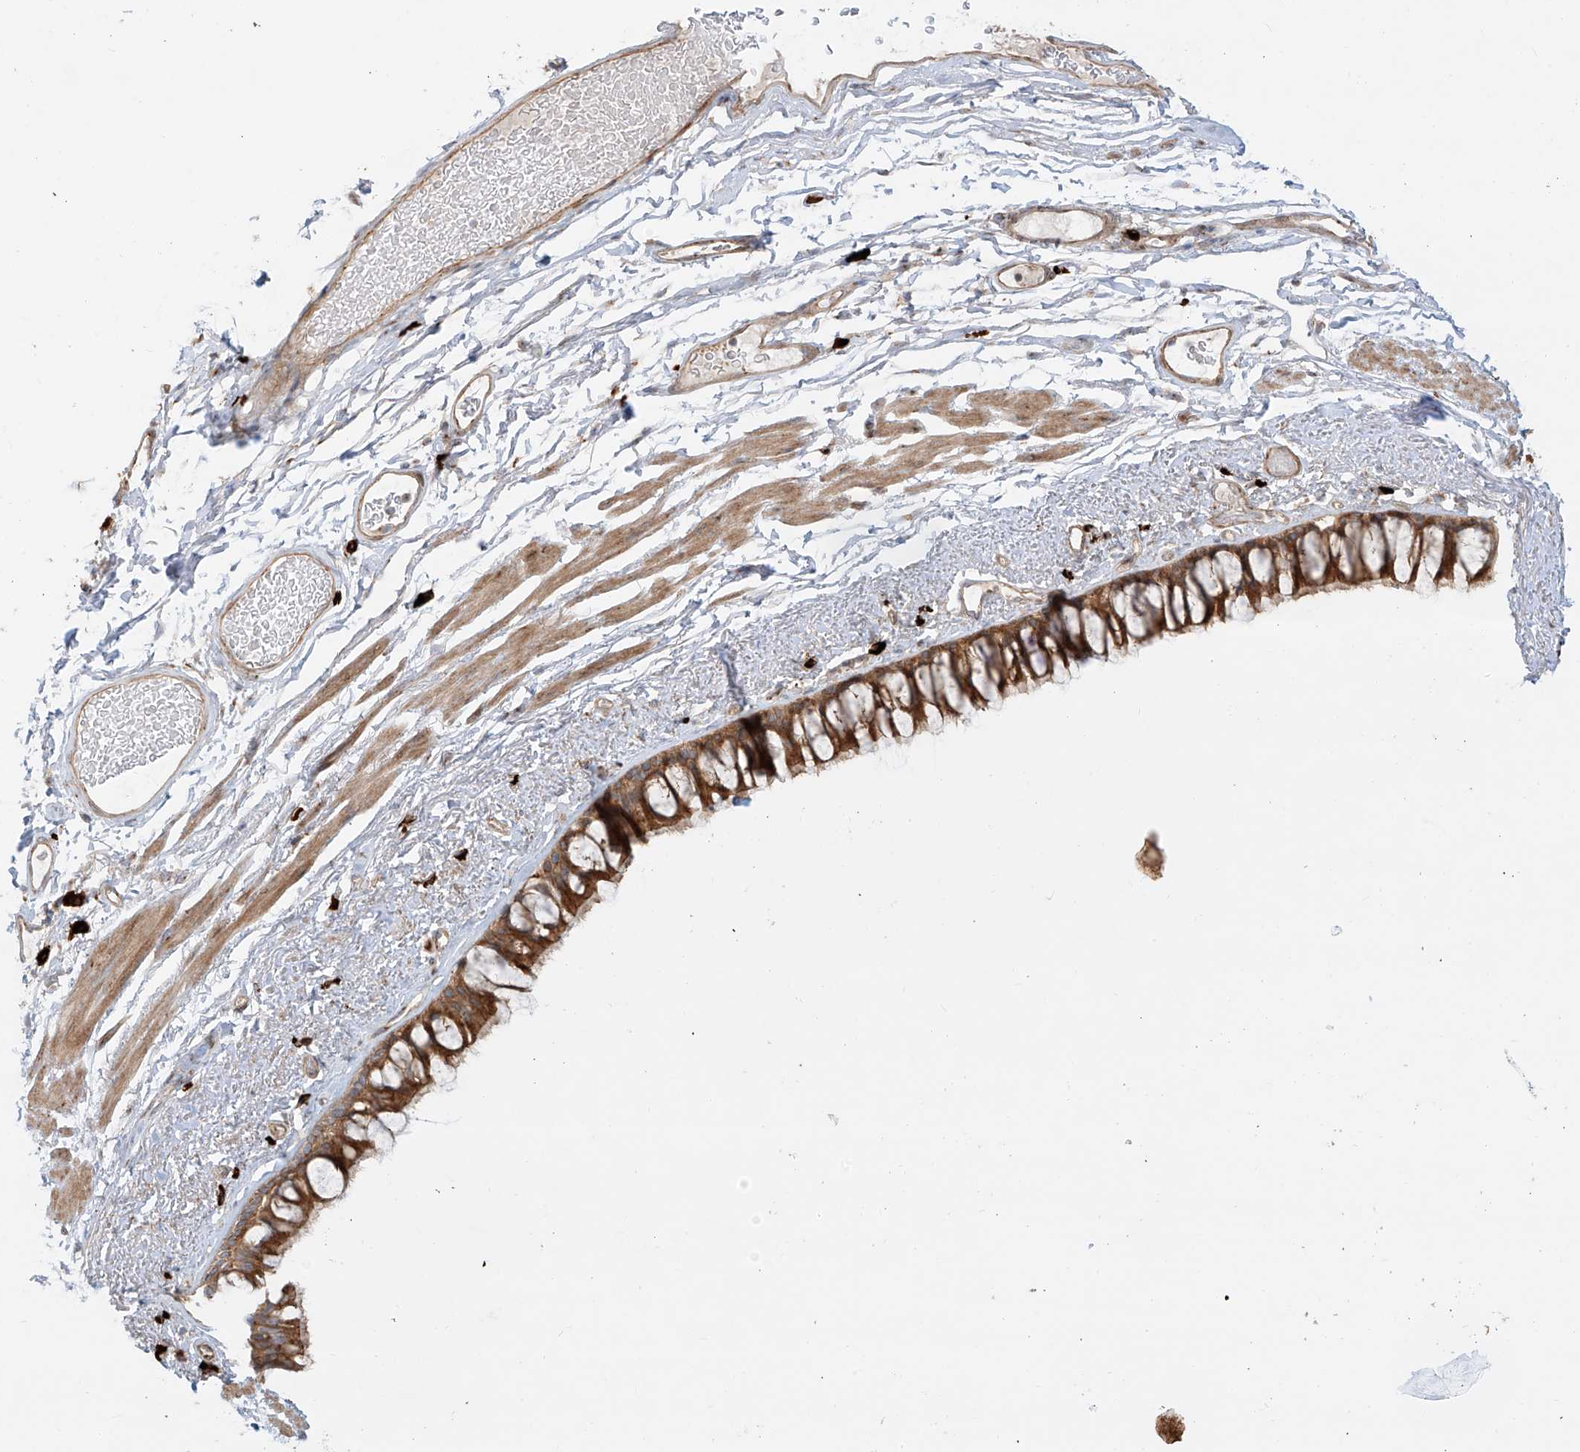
{"staining": {"intensity": "moderate", "quantity": ">75%", "location": "cytoplasmic/membranous"}, "tissue": "bronchus", "cell_type": "Respiratory epithelial cells", "image_type": "normal", "snomed": [{"axis": "morphology", "description": "Normal tissue, NOS"}, {"axis": "topography", "description": "Cartilage tissue"}, {"axis": "topography", "description": "Bronchus"}], "caption": "Bronchus stained with DAB (3,3'-diaminobenzidine) immunohistochemistry (IHC) displays medium levels of moderate cytoplasmic/membranous expression in approximately >75% of respiratory epithelial cells. Immunohistochemistry (ihc) stains the protein in brown and the nuclei are stained blue.", "gene": "ZNF287", "patient": {"sex": "female", "age": 73}}